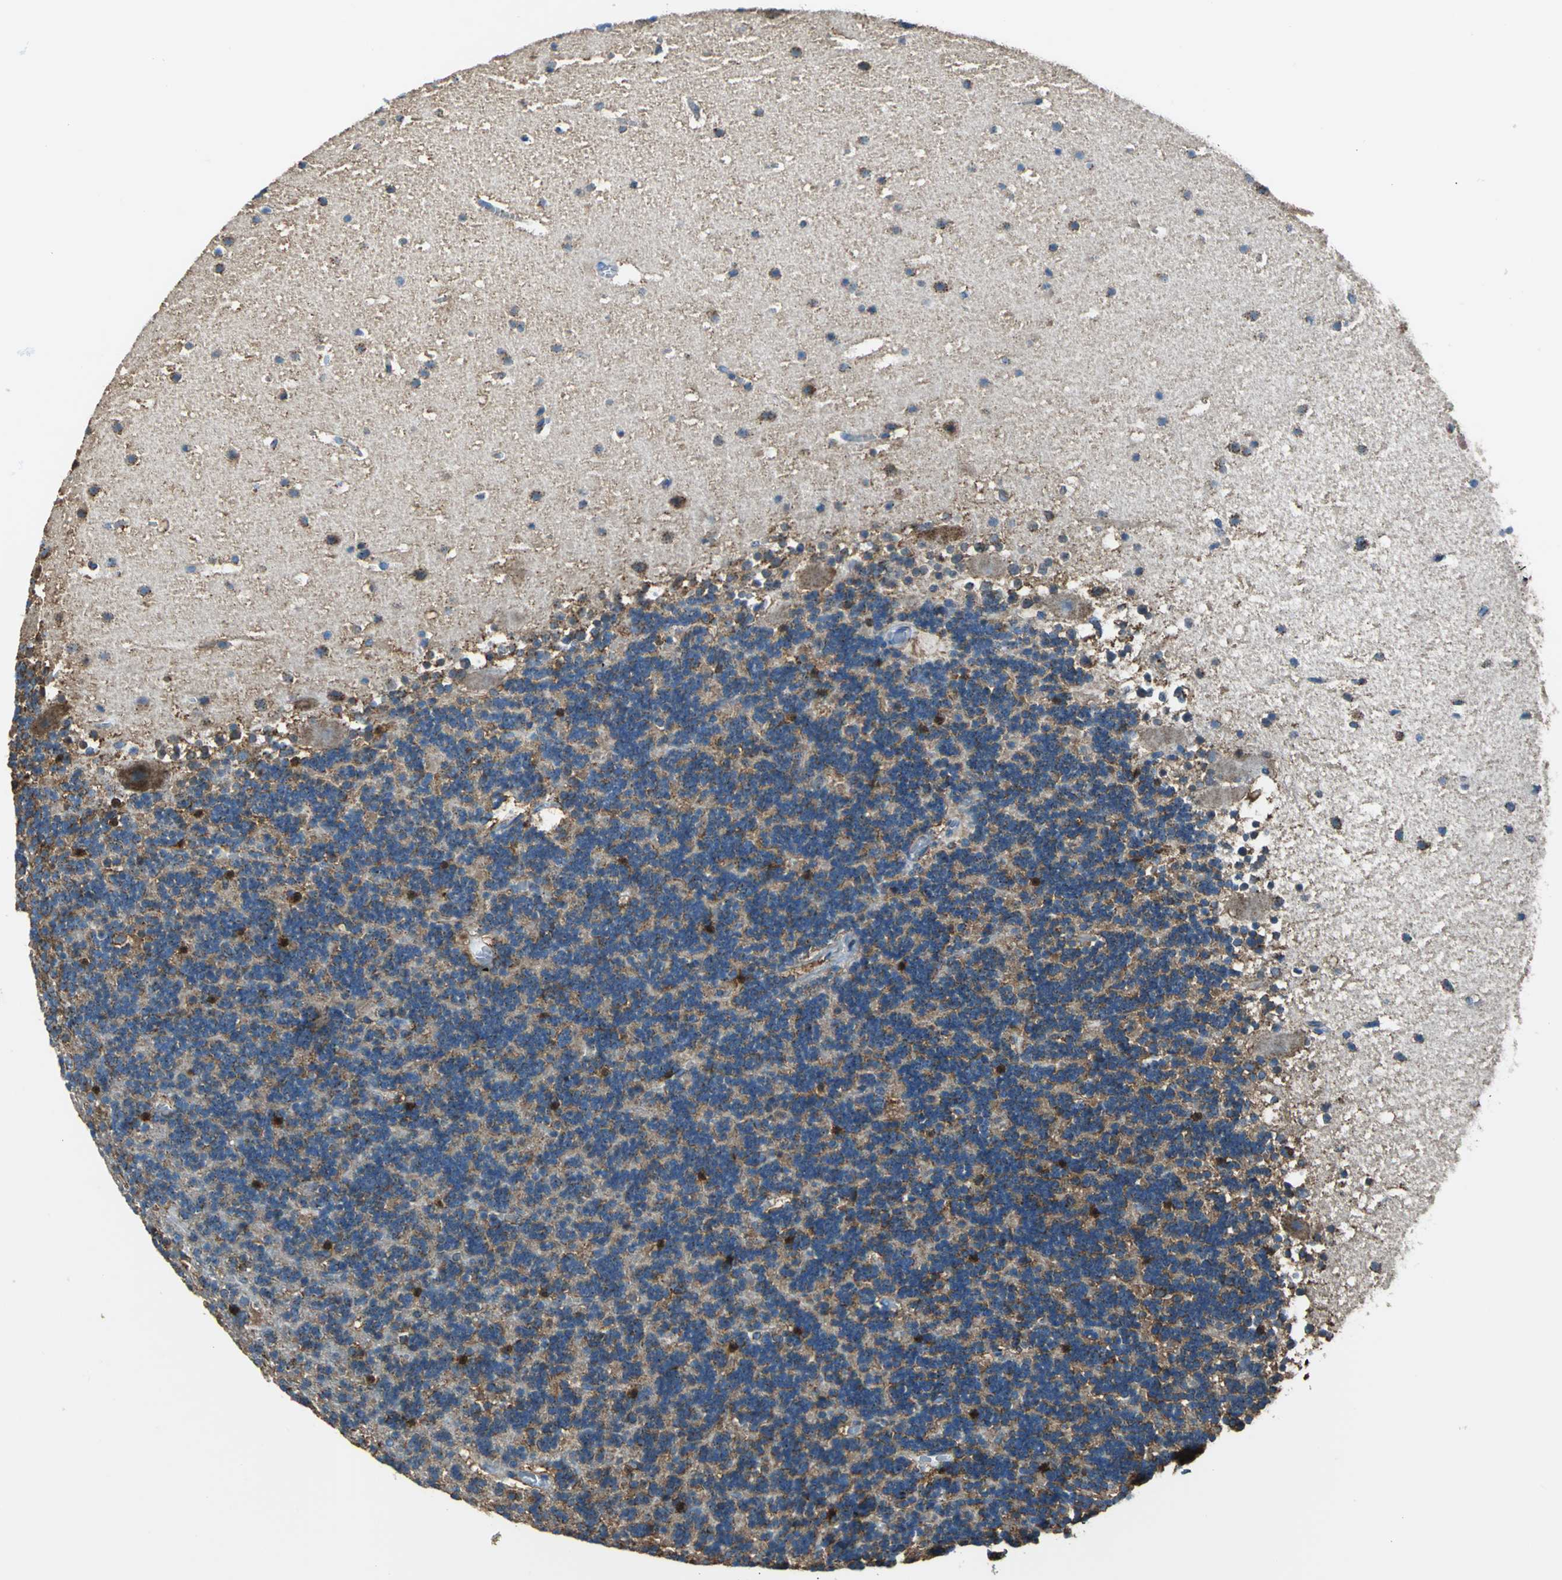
{"staining": {"intensity": "moderate", "quantity": ">75%", "location": "cytoplasmic/membranous"}, "tissue": "cerebellum", "cell_type": "Cells in granular layer", "image_type": "normal", "snomed": [{"axis": "morphology", "description": "Normal tissue, NOS"}, {"axis": "topography", "description": "Cerebellum"}], "caption": "High-power microscopy captured an immunohistochemistry micrograph of normal cerebellum, revealing moderate cytoplasmic/membranous expression in about >75% of cells in granular layer. (Stains: DAB in brown, nuclei in blue, Microscopy: brightfield microscopy at high magnification).", "gene": "ECH1", "patient": {"sex": "male", "age": 45}}